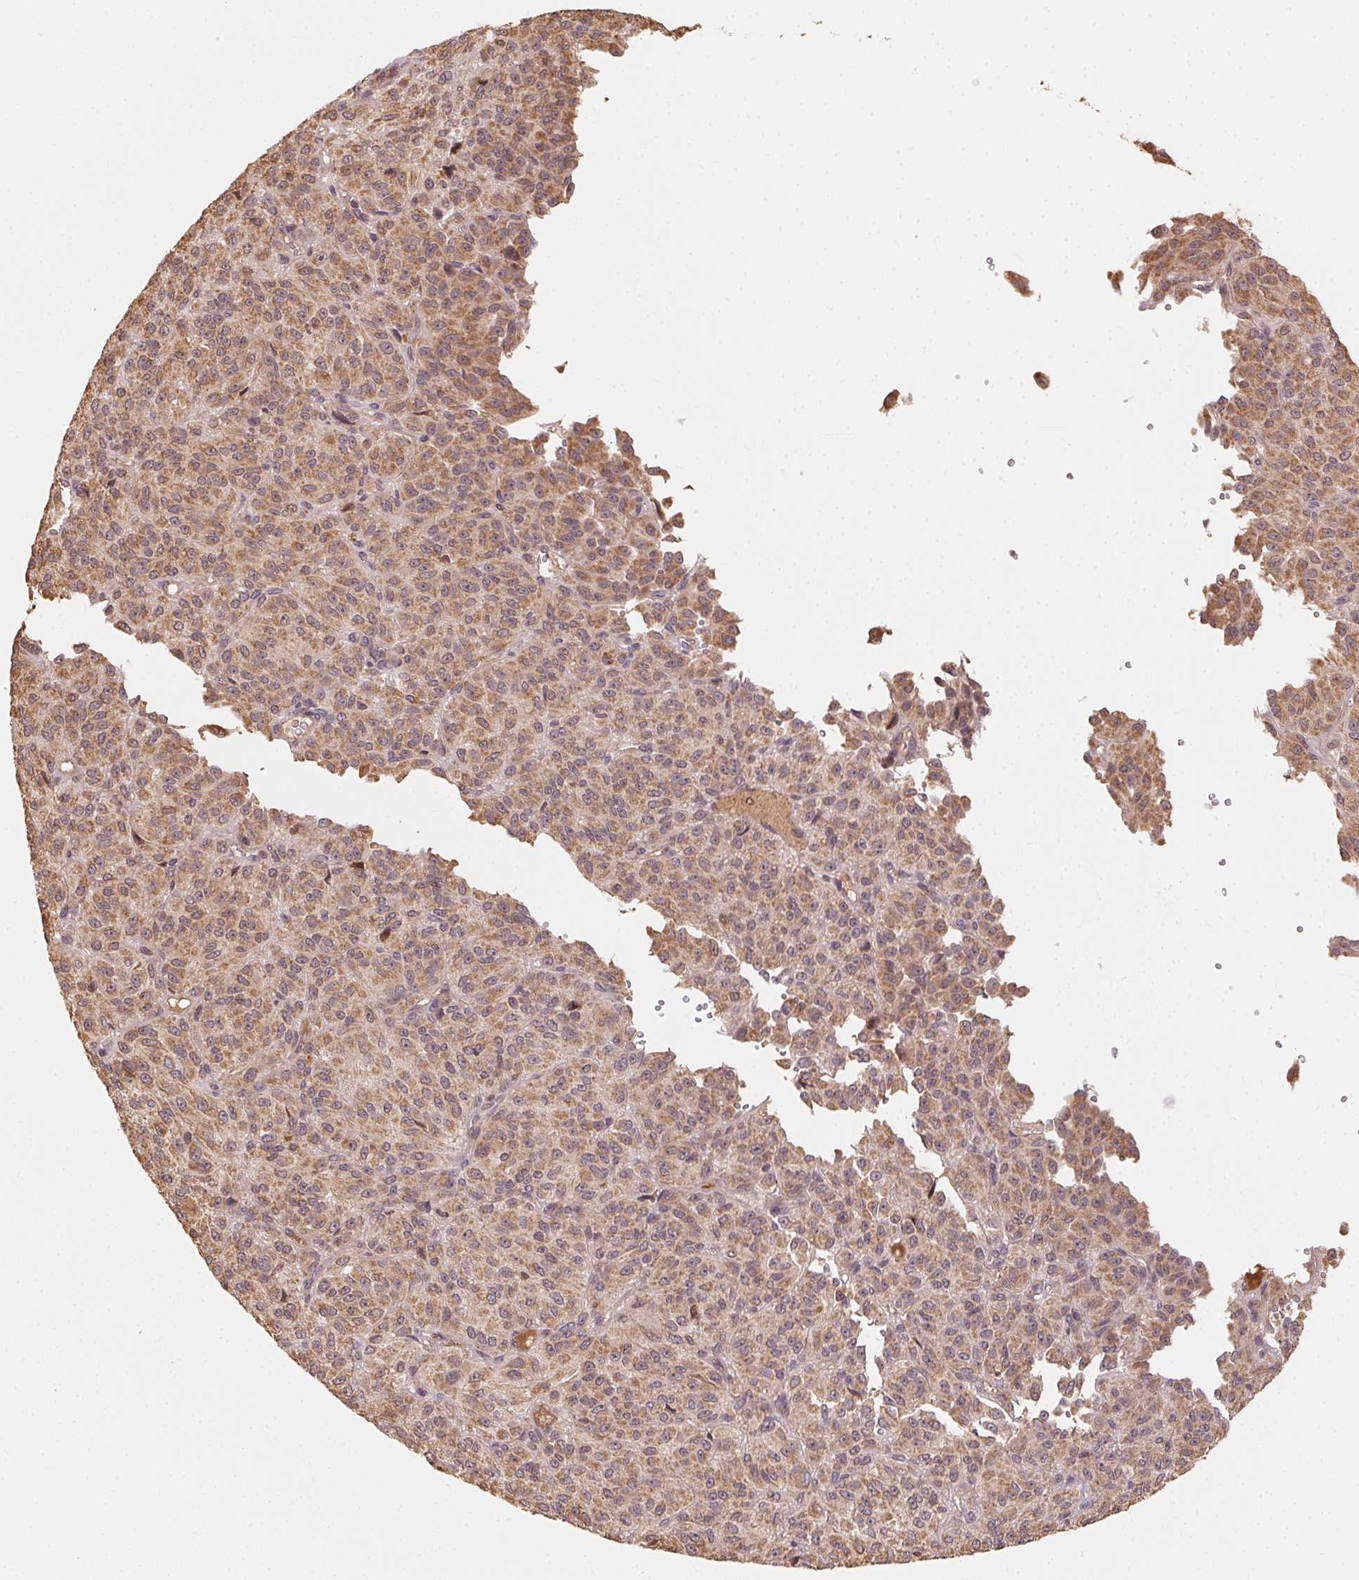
{"staining": {"intensity": "moderate", "quantity": ">75%", "location": "cytoplasmic/membranous"}, "tissue": "melanoma", "cell_type": "Tumor cells", "image_type": "cancer", "snomed": [{"axis": "morphology", "description": "Malignant melanoma, Metastatic site"}, {"axis": "topography", "description": "Brain"}], "caption": "Melanoma stained with a brown dye shows moderate cytoplasmic/membranous positive positivity in approximately >75% of tumor cells.", "gene": "WBP2", "patient": {"sex": "female", "age": 56}}